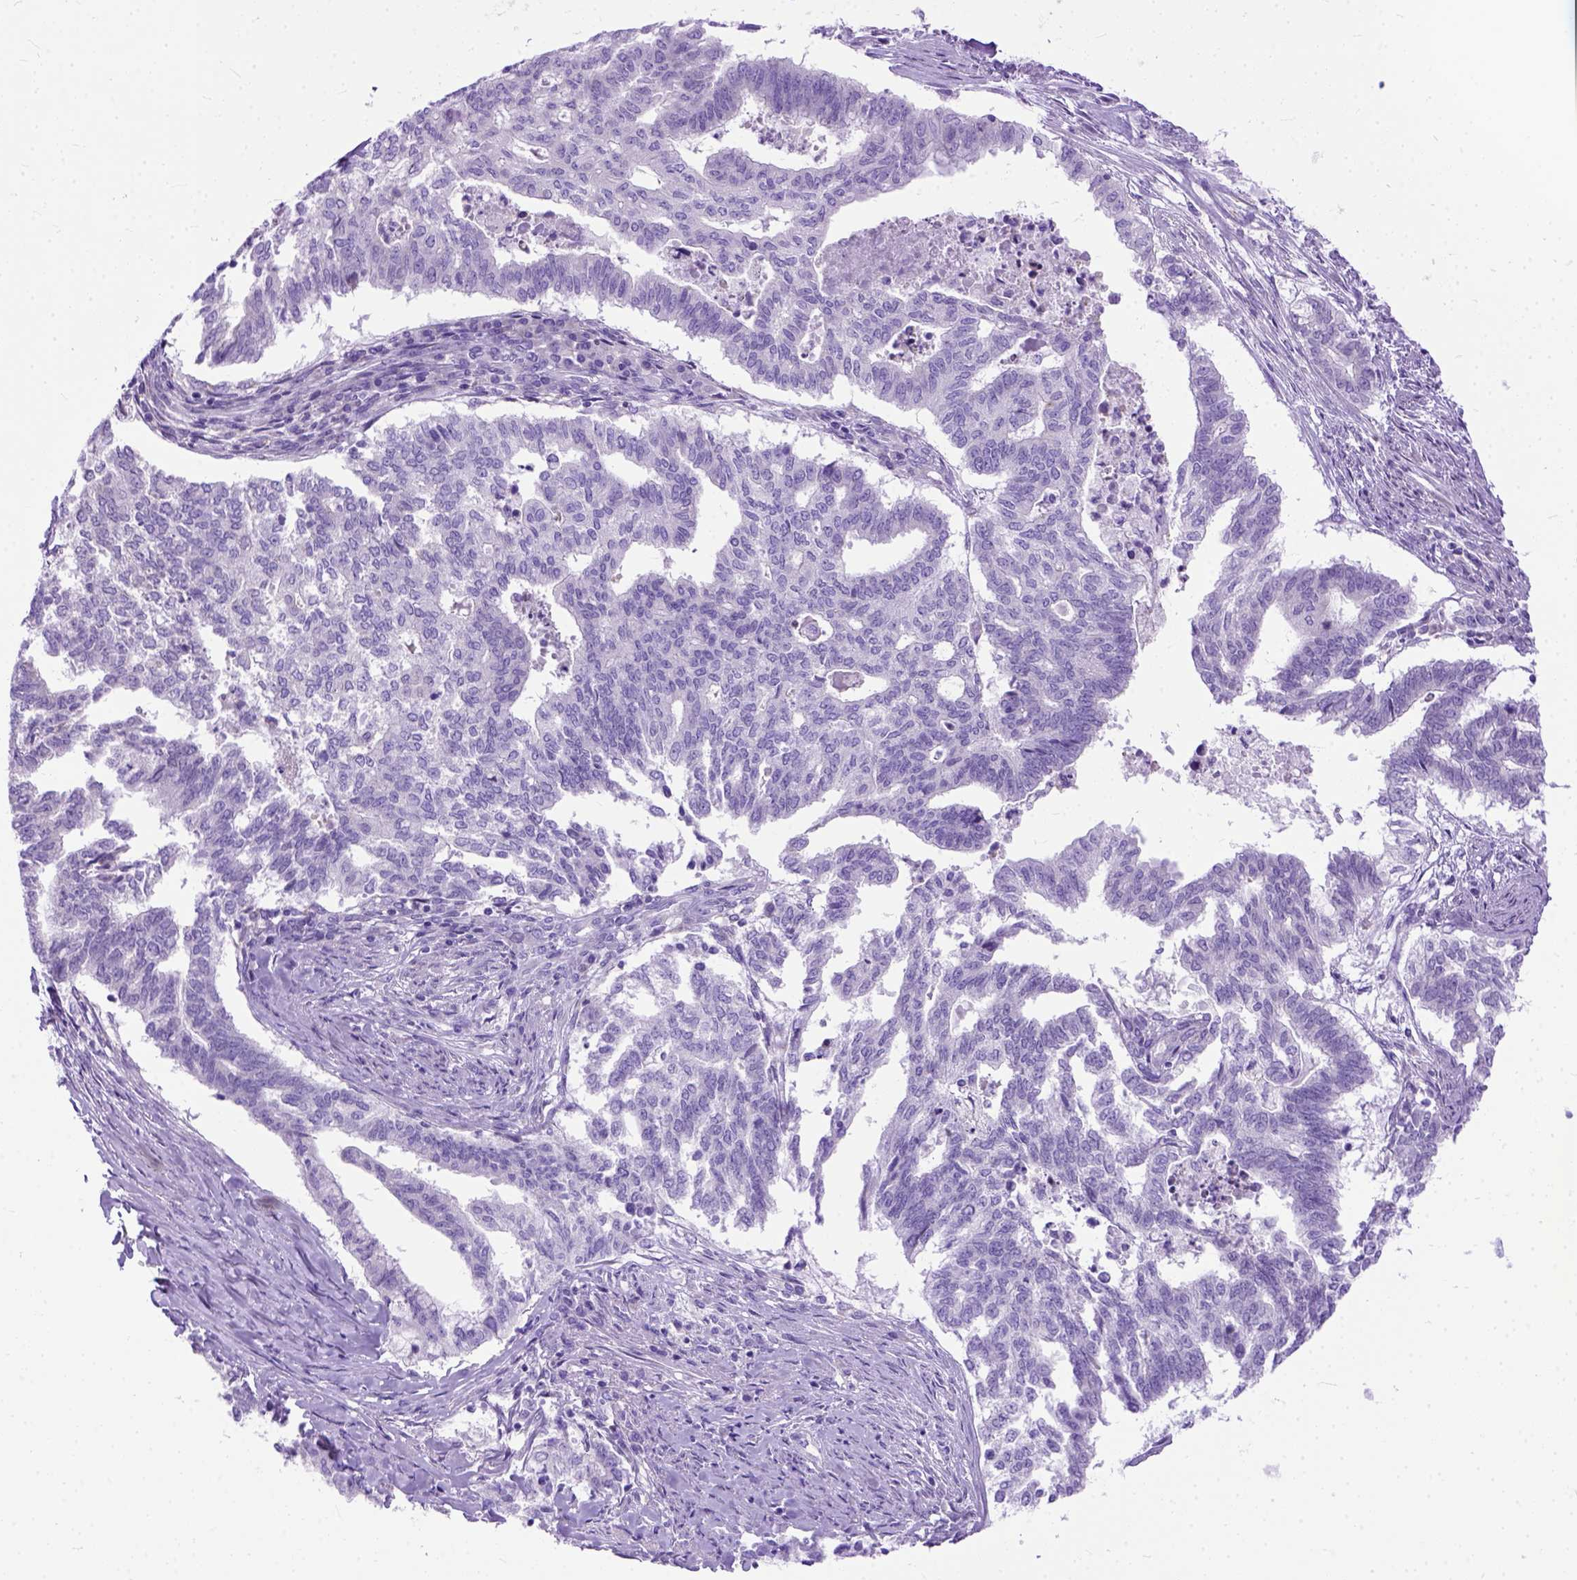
{"staining": {"intensity": "negative", "quantity": "none", "location": "none"}, "tissue": "endometrial cancer", "cell_type": "Tumor cells", "image_type": "cancer", "snomed": [{"axis": "morphology", "description": "Adenocarcinoma, NOS"}, {"axis": "topography", "description": "Endometrium"}], "caption": "DAB immunohistochemical staining of human endometrial cancer exhibits no significant positivity in tumor cells. The staining was performed using DAB (3,3'-diaminobenzidine) to visualize the protein expression in brown, while the nuclei were stained in blue with hematoxylin (Magnification: 20x).", "gene": "ODAD3", "patient": {"sex": "female", "age": 79}}